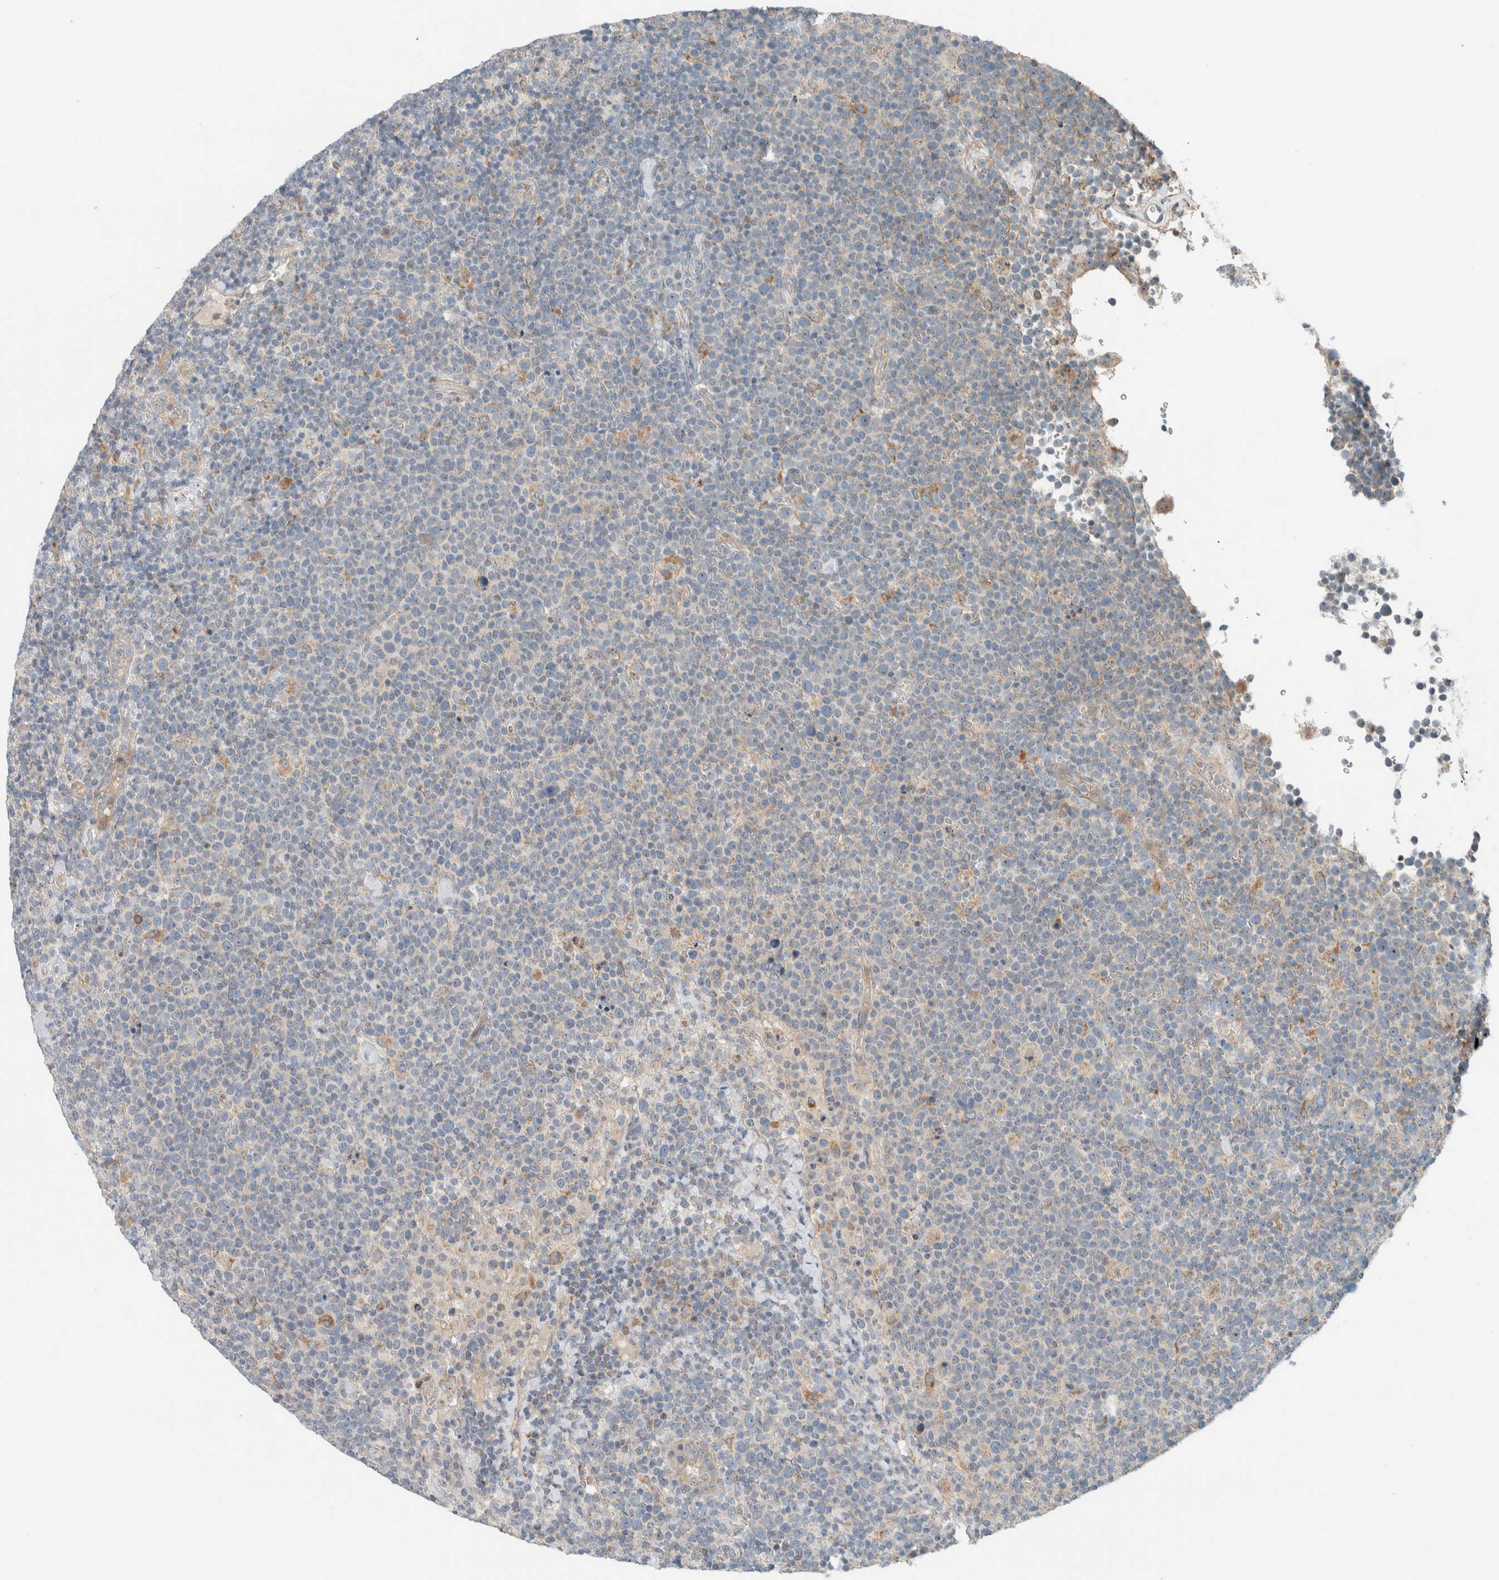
{"staining": {"intensity": "negative", "quantity": "none", "location": "none"}, "tissue": "lymphoma", "cell_type": "Tumor cells", "image_type": "cancer", "snomed": [{"axis": "morphology", "description": "Malignant lymphoma, non-Hodgkin's type, High grade"}, {"axis": "topography", "description": "Lymph node"}], "caption": "Malignant lymphoma, non-Hodgkin's type (high-grade) was stained to show a protein in brown. There is no significant expression in tumor cells. (DAB (3,3'-diaminobenzidine) IHC visualized using brightfield microscopy, high magnification).", "gene": "SLFN12L", "patient": {"sex": "male", "age": 61}}